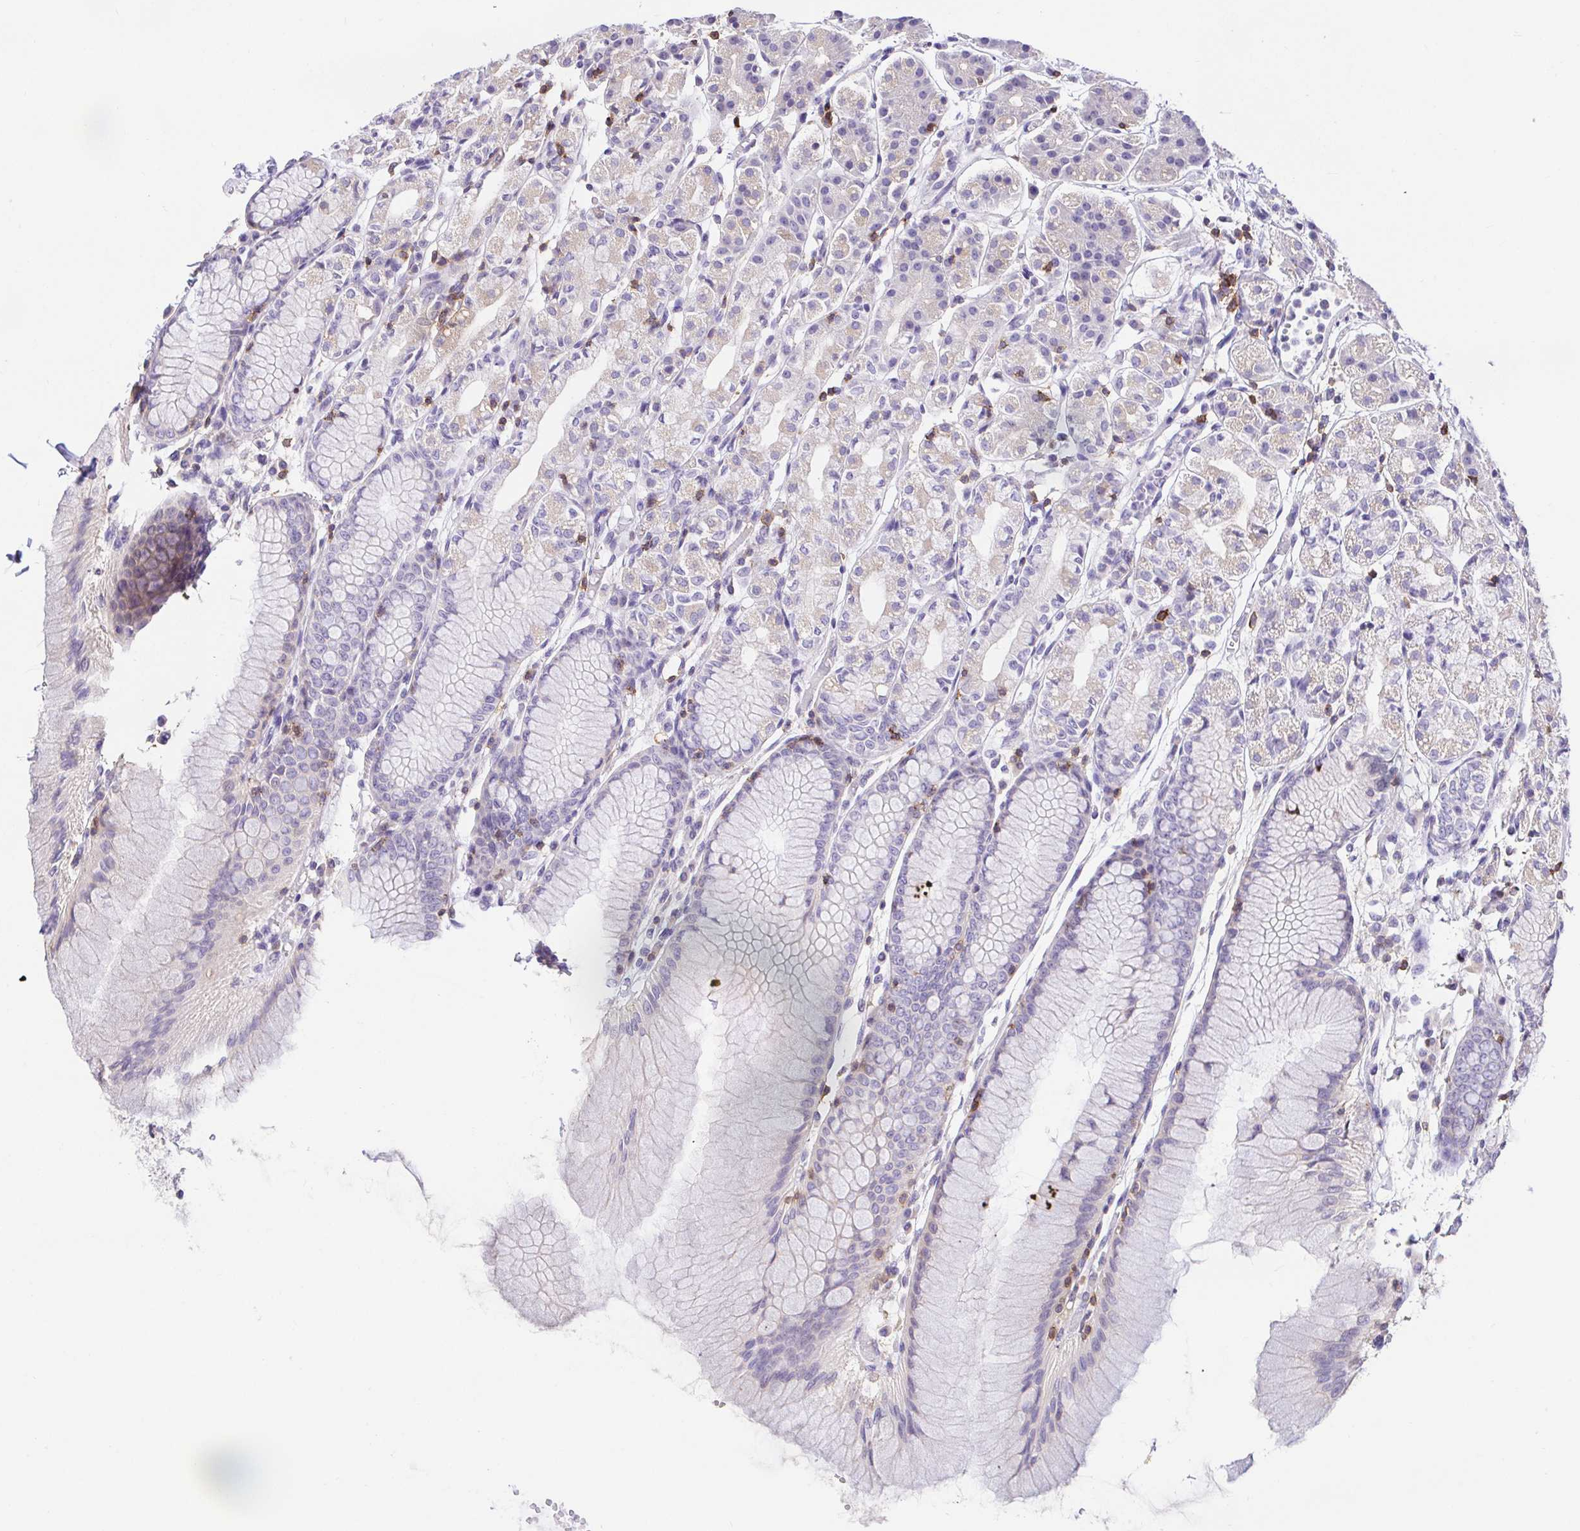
{"staining": {"intensity": "weak", "quantity": "<25%", "location": "cytoplasmic/membranous"}, "tissue": "stomach", "cell_type": "Glandular cells", "image_type": "normal", "snomed": [{"axis": "morphology", "description": "Normal tissue, NOS"}, {"axis": "topography", "description": "Stomach"}], "caption": "Stomach was stained to show a protein in brown. There is no significant expression in glandular cells. The staining is performed using DAB brown chromogen with nuclei counter-stained in using hematoxylin.", "gene": "SKAP1", "patient": {"sex": "female", "age": 57}}